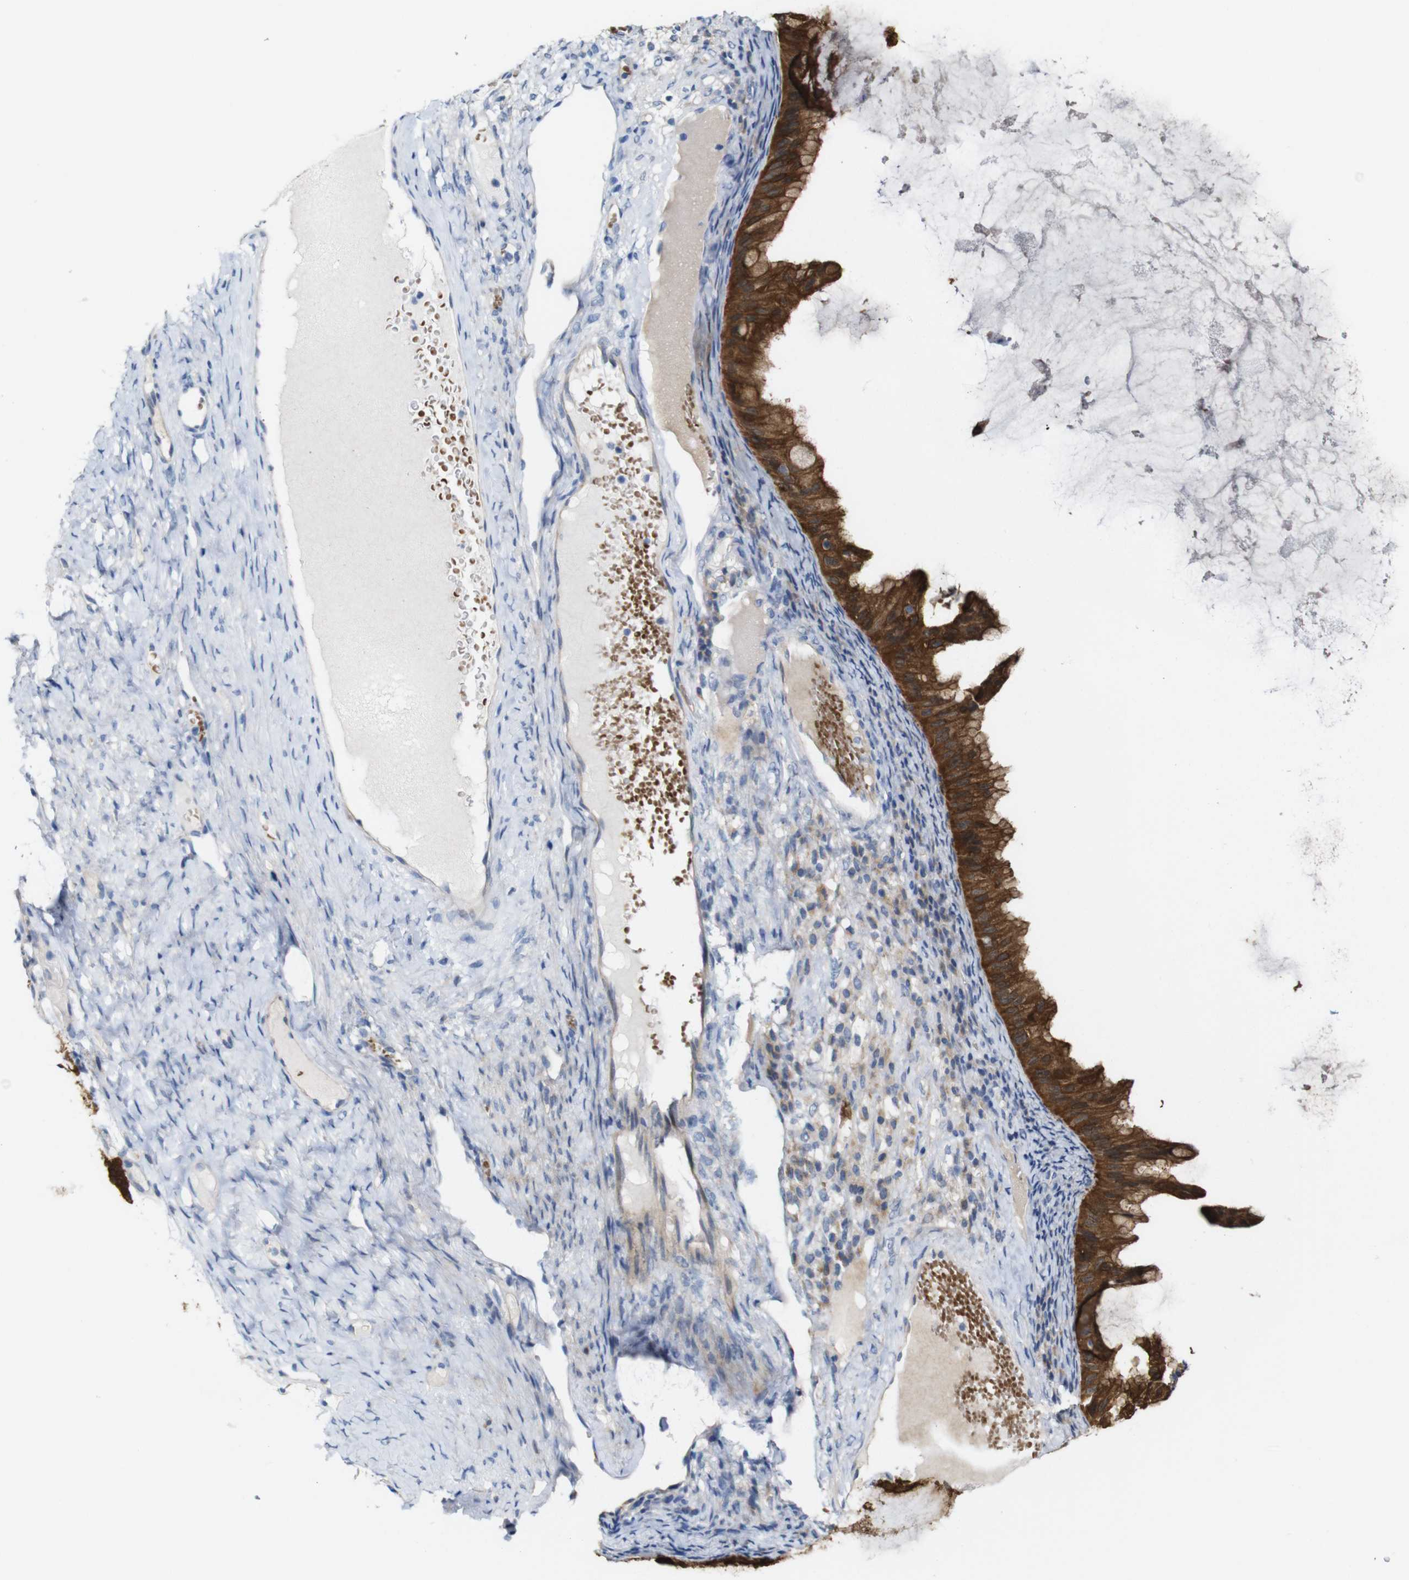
{"staining": {"intensity": "strong", "quantity": ">75%", "location": "cytoplasmic/membranous,nuclear"}, "tissue": "ovarian cancer", "cell_type": "Tumor cells", "image_type": "cancer", "snomed": [{"axis": "morphology", "description": "Cystadenocarcinoma, mucinous, NOS"}, {"axis": "topography", "description": "Ovary"}], "caption": "Immunohistochemical staining of ovarian cancer (mucinous cystadenocarcinoma) displays strong cytoplasmic/membranous and nuclear protein positivity in about >75% of tumor cells. Nuclei are stained in blue.", "gene": "TBC1D32", "patient": {"sex": "female", "age": 61}}